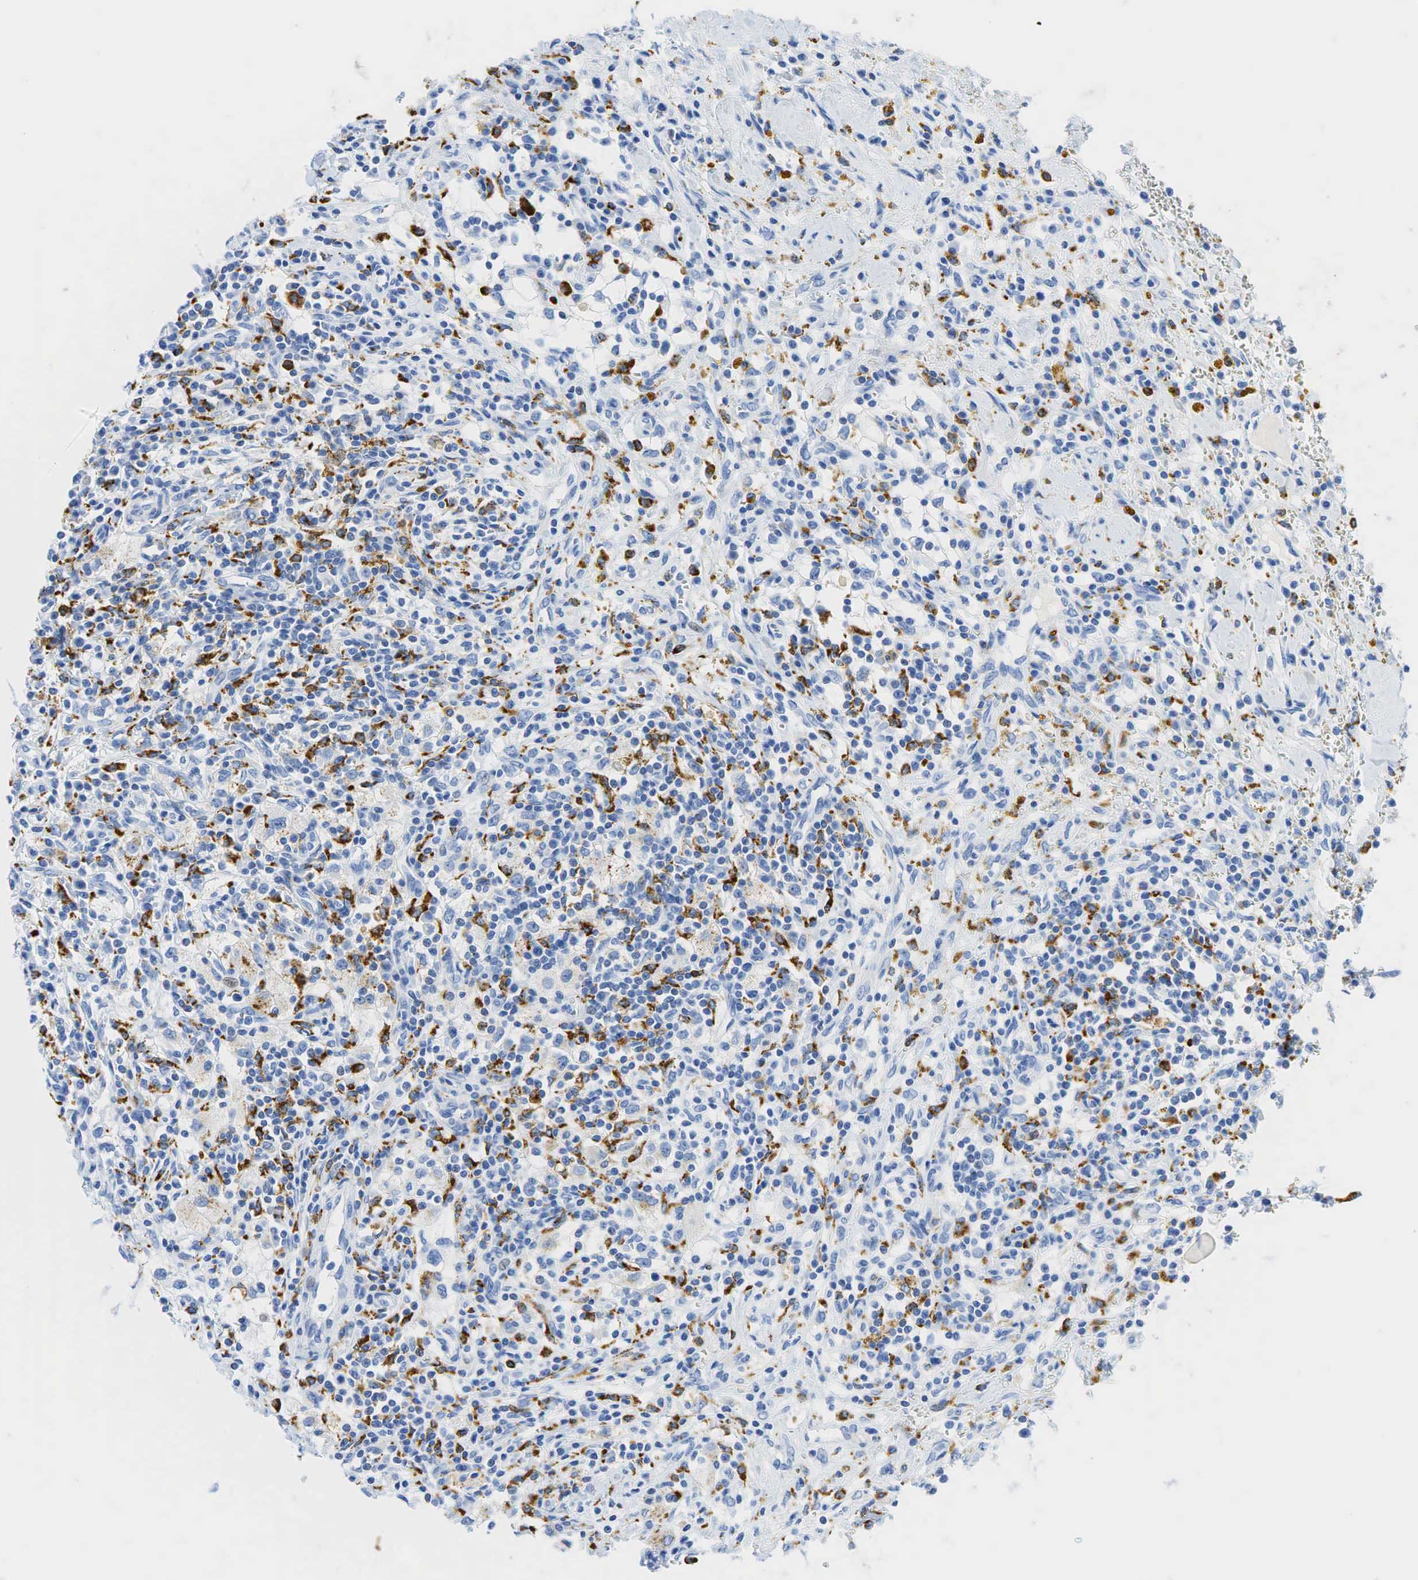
{"staining": {"intensity": "weak", "quantity": "<25%", "location": "cytoplasmic/membranous"}, "tissue": "renal cancer", "cell_type": "Tumor cells", "image_type": "cancer", "snomed": [{"axis": "morphology", "description": "Adenocarcinoma, NOS"}, {"axis": "topography", "description": "Kidney"}], "caption": "High power microscopy photomicrograph of an immunohistochemistry (IHC) image of renal cancer (adenocarcinoma), revealing no significant expression in tumor cells.", "gene": "CD68", "patient": {"sex": "male", "age": 82}}